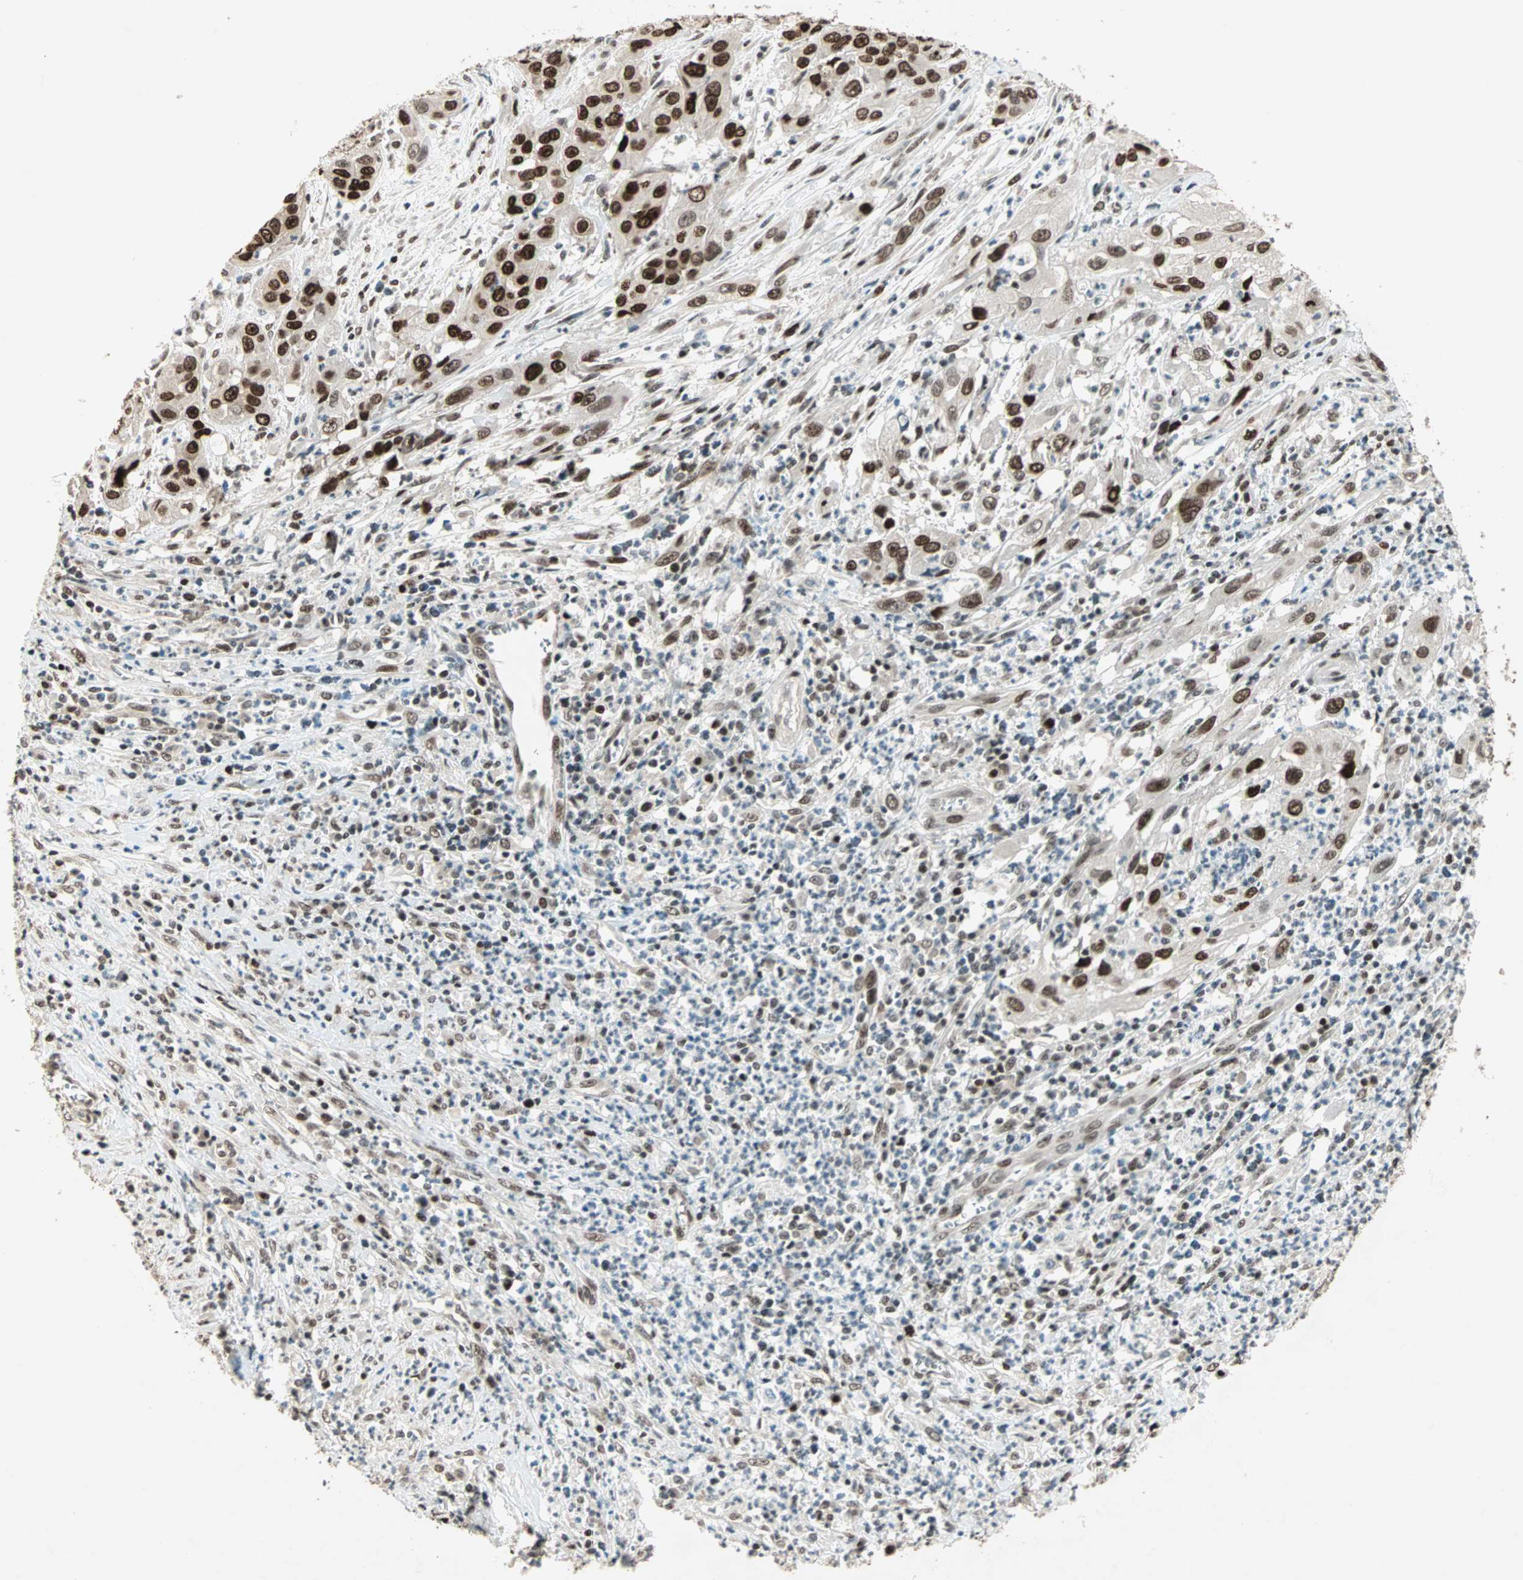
{"staining": {"intensity": "strong", "quantity": ">75%", "location": "nuclear"}, "tissue": "cervical cancer", "cell_type": "Tumor cells", "image_type": "cancer", "snomed": [{"axis": "morphology", "description": "Squamous cell carcinoma, NOS"}, {"axis": "topography", "description": "Cervix"}], "caption": "High-power microscopy captured an immunohistochemistry histopathology image of squamous cell carcinoma (cervical), revealing strong nuclear positivity in approximately >75% of tumor cells. The staining was performed using DAB (3,3'-diaminobenzidine) to visualize the protein expression in brown, while the nuclei were stained in blue with hematoxylin (Magnification: 20x).", "gene": "MDC1", "patient": {"sex": "female", "age": 32}}